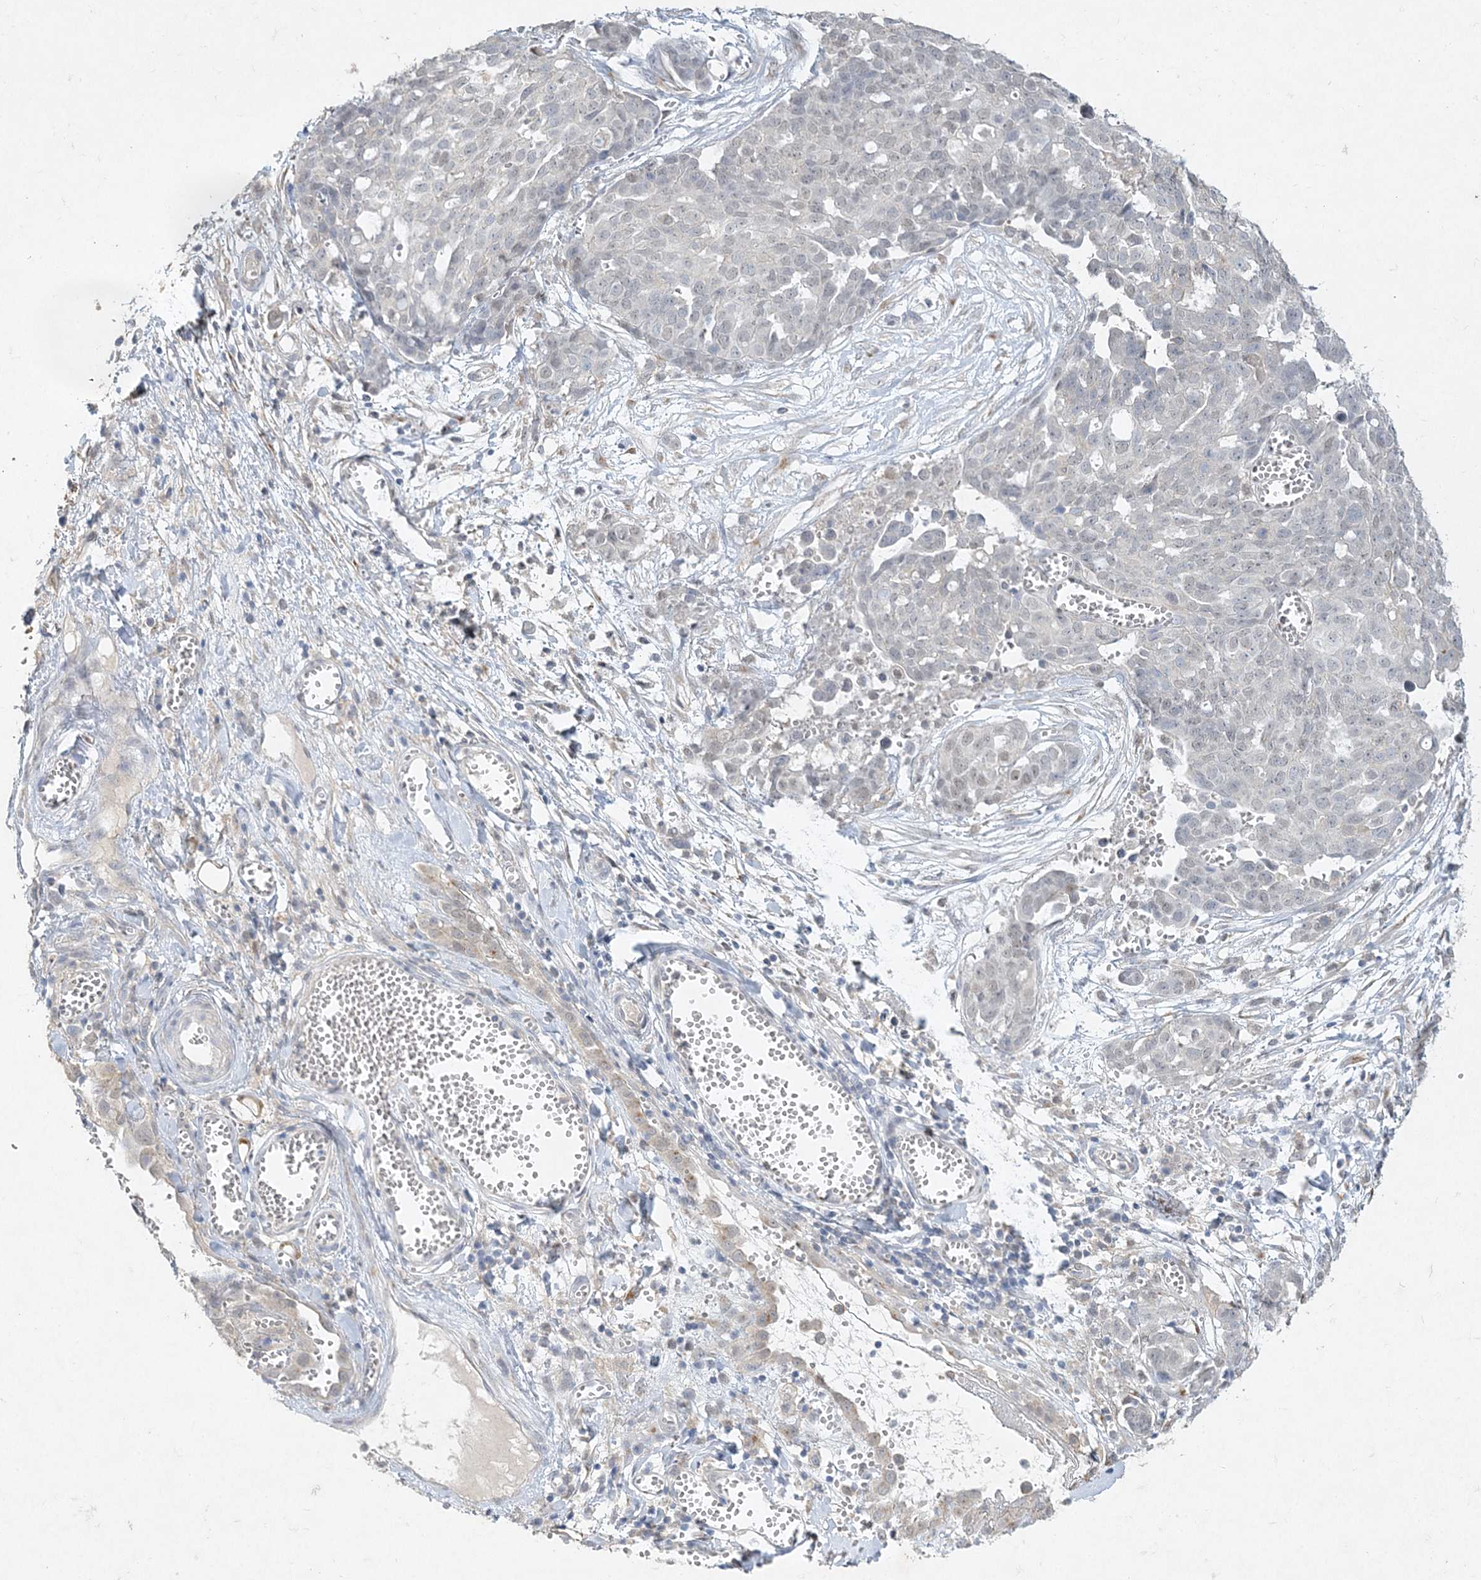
{"staining": {"intensity": "negative", "quantity": "none", "location": "none"}, "tissue": "ovarian cancer", "cell_type": "Tumor cells", "image_type": "cancer", "snomed": [{"axis": "morphology", "description": "Cystadenocarcinoma, serous, NOS"}, {"axis": "topography", "description": "Soft tissue"}, {"axis": "topography", "description": "Ovary"}], "caption": "DAB (3,3'-diaminobenzidine) immunohistochemical staining of human ovarian cancer (serous cystadenocarcinoma) shows no significant positivity in tumor cells.", "gene": "MAT2B", "patient": {"sex": "female", "age": 57}}